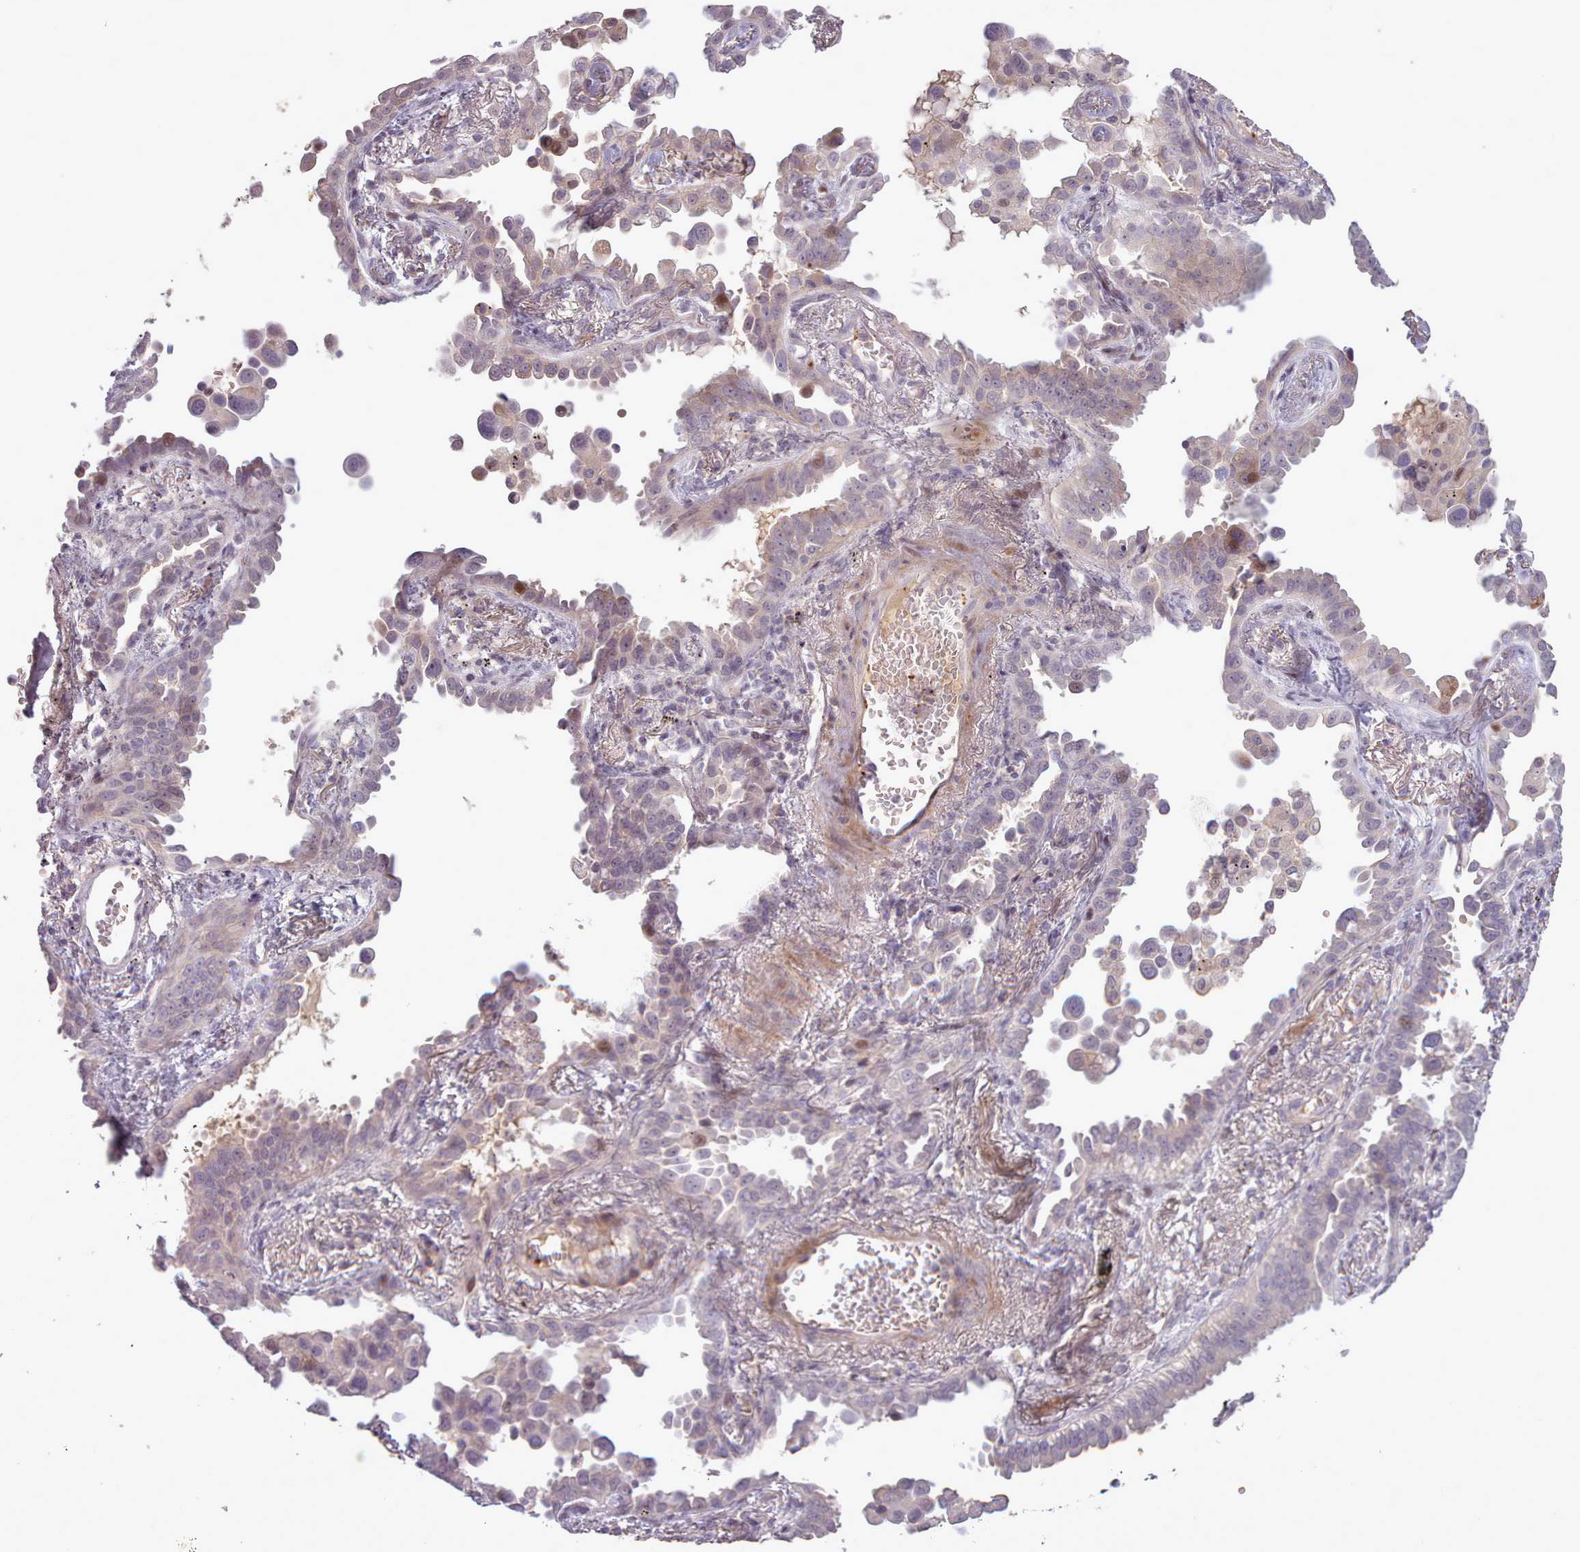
{"staining": {"intensity": "negative", "quantity": "none", "location": "none"}, "tissue": "lung cancer", "cell_type": "Tumor cells", "image_type": "cancer", "snomed": [{"axis": "morphology", "description": "Adenocarcinoma, NOS"}, {"axis": "topography", "description": "Lung"}], "caption": "Tumor cells show no significant staining in adenocarcinoma (lung).", "gene": "LEFTY2", "patient": {"sex": "male", "age": 67}}